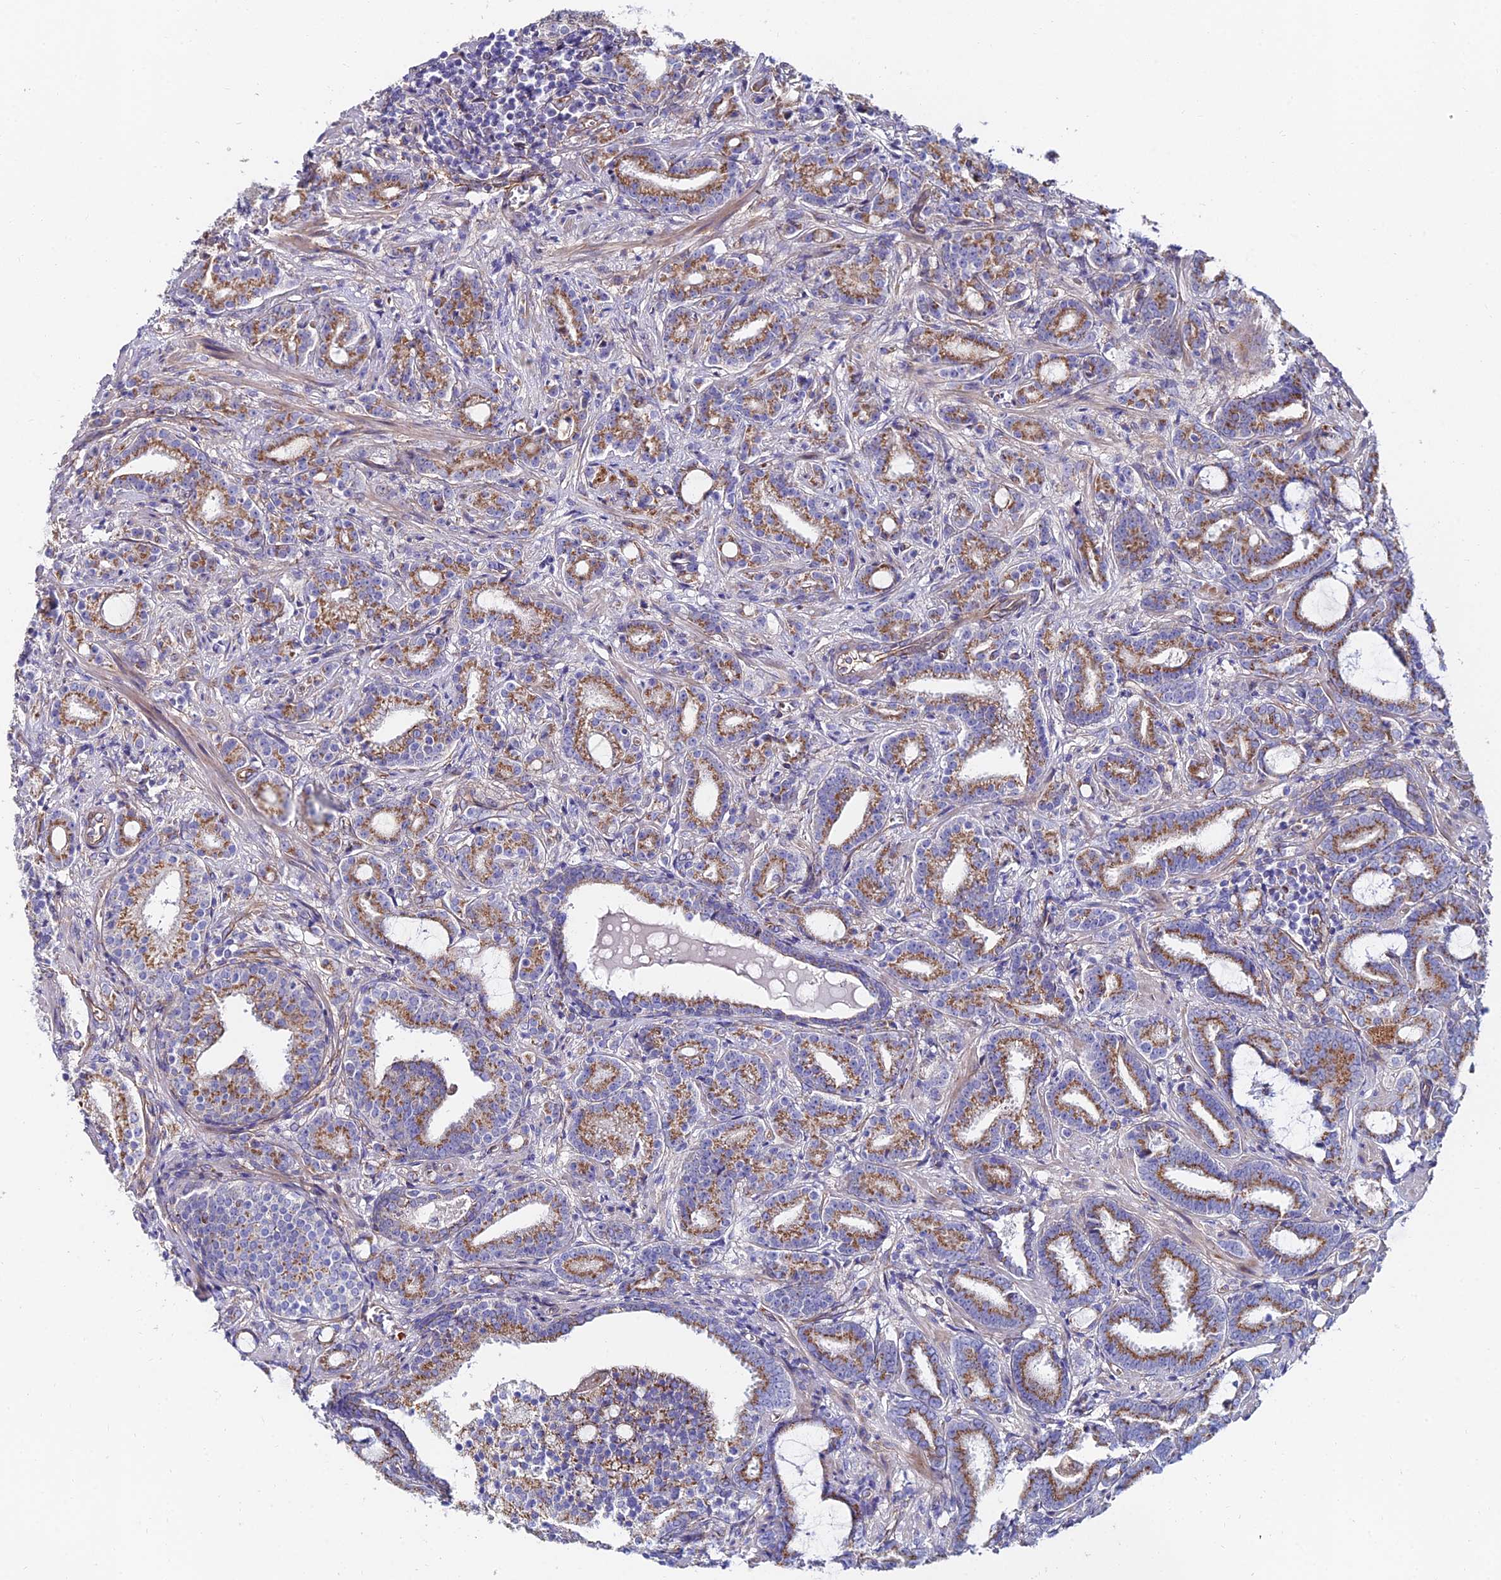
{"staining": {"intensity": "moderate", "quantity": ">75%", "location": "cytoplasmic/membranous"}, "tissue": "prostate cancer", "cell_type": "Tumor cells", "image_type": "cancer", "snomed": [{"axis": "morphology", "description": "Adenocarcinoma, High grade"}, {"axis": "topography", "description": "Prostate and seminal vesicle, NOS"}], "caption": "This photomicrograph demonstrates immunohistochemistry staining of prostate adenocarcinoma (high-grade), with medium moderate cytoplasmic/membranous expression in approximately >75% of tumor cells.", "gene": "ADGRF3", "patient": {"sex": "male", "age": 67}}